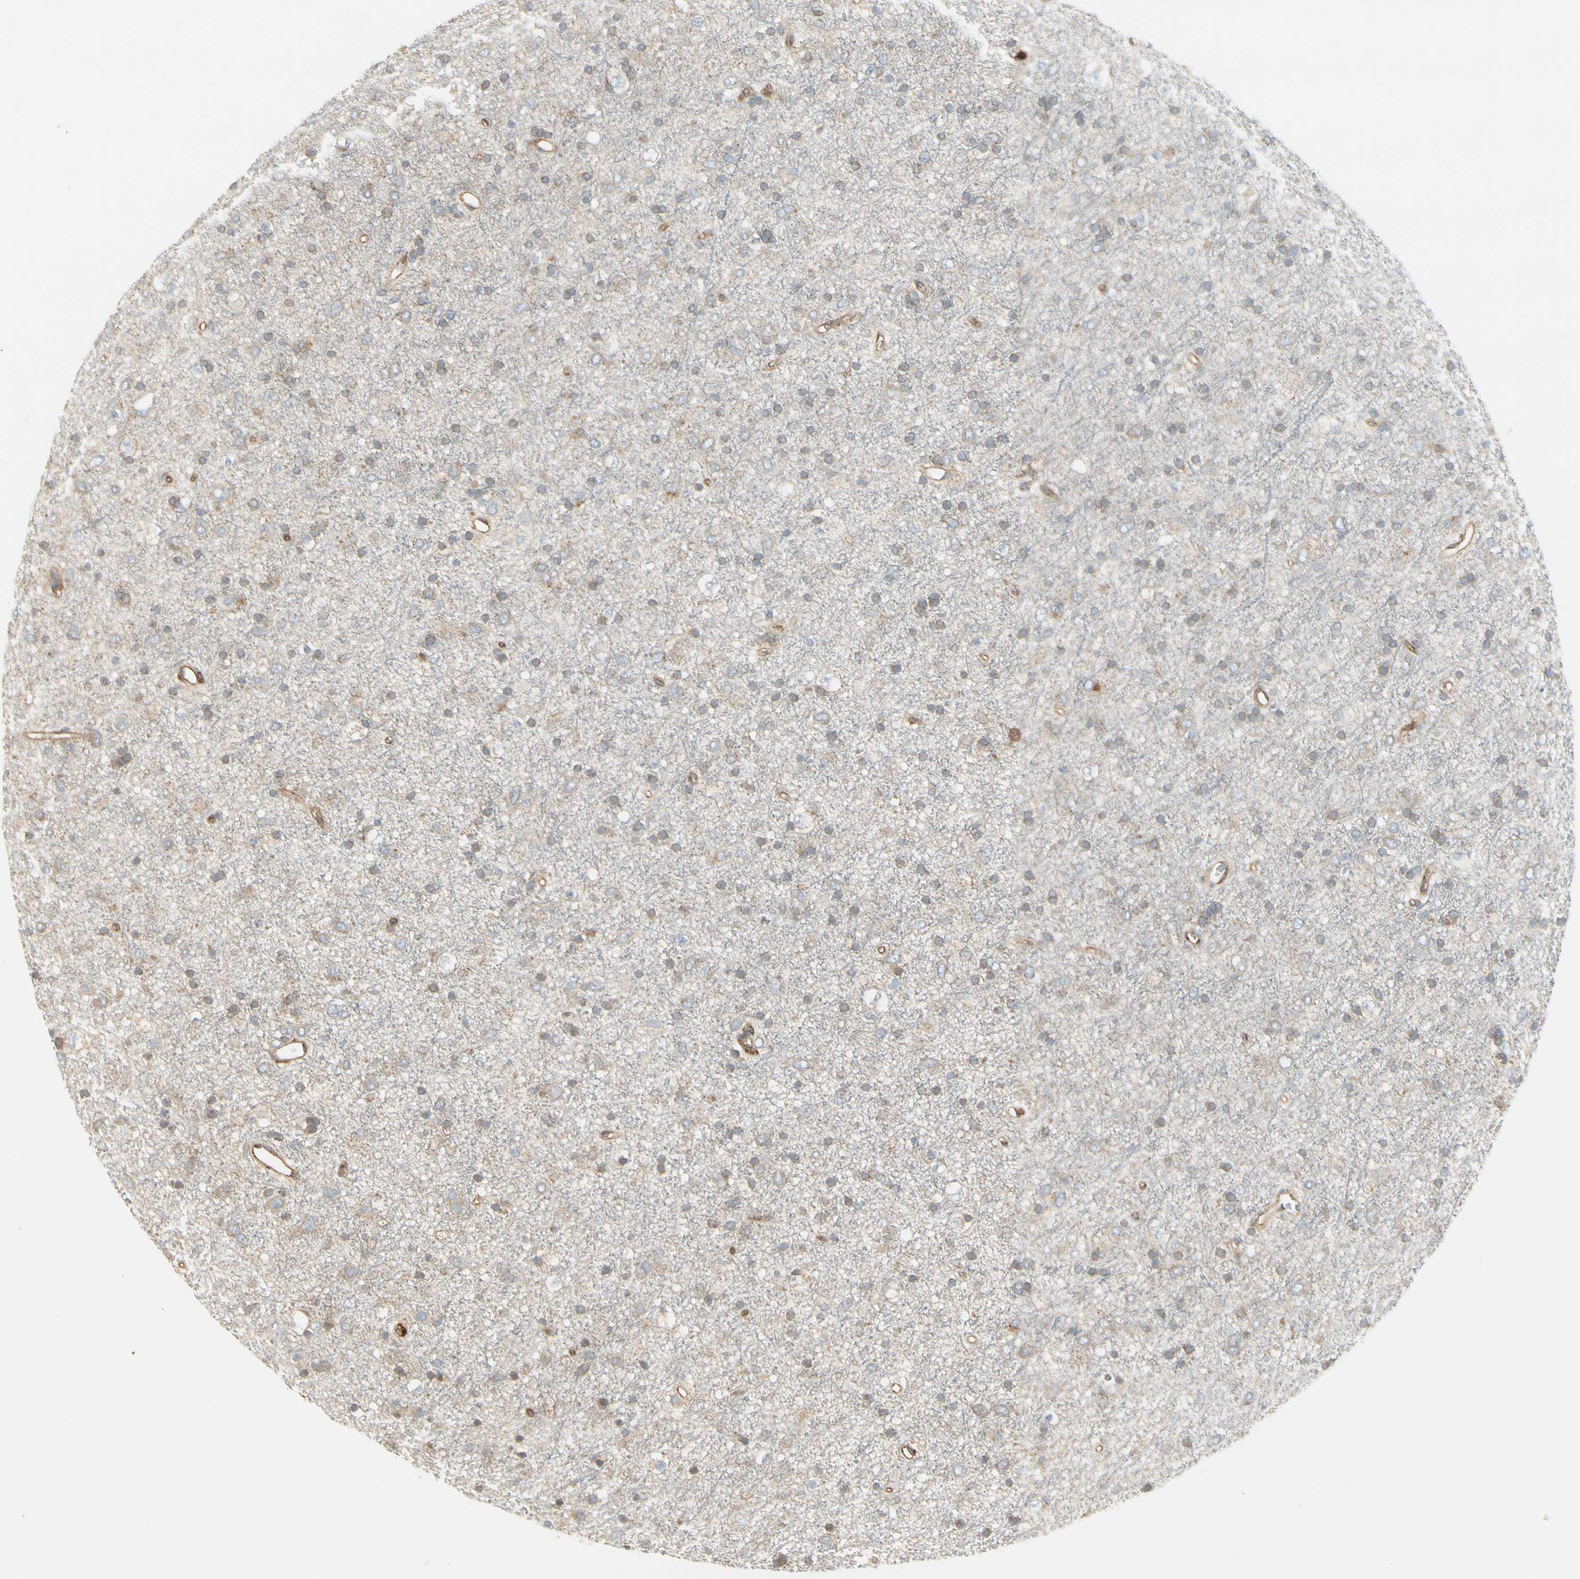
{"staining": {"intensity": "negative", "quantity": "none", "location": "none"}, "tissue": "glioma", "cell_type": "Tumor cells", "image_type": "cancer", "snomed": [{"axis": "morphology", "description": "Glioma, malignant, Low grade"}, {"axis": "topography", "description": "Brain"}], "caption": "The immunohistochemistry micrograph has no significant staining in tumor cells of malignant low-grade glioma tissue. Nuclei are stained in blue.", "gene": "AGFG1", "patient": {"sex": "male", "age": 77}}